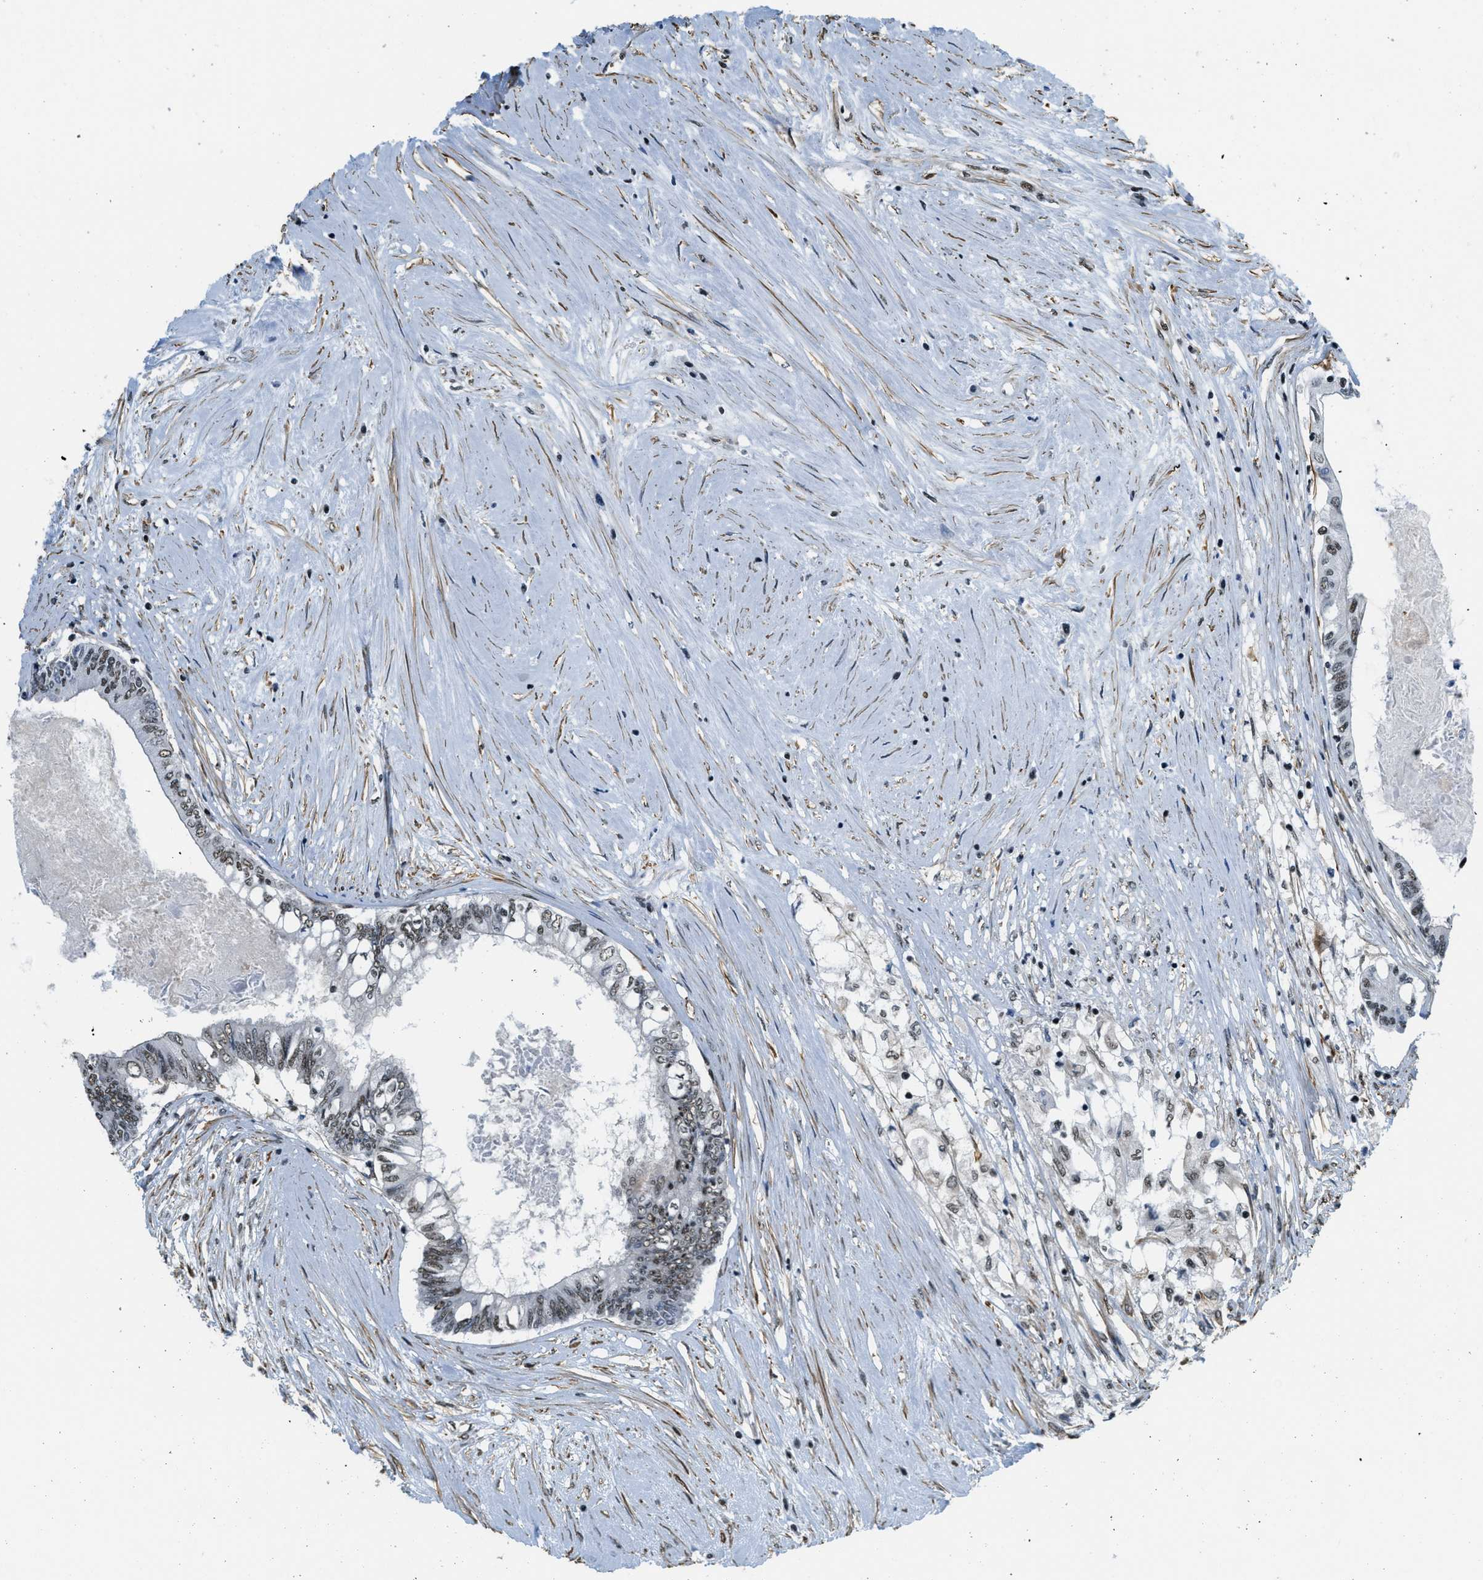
{"staining": {"intensity": "strong", "quantity": ">75%", "location": "nuclear"}, "tissue": "colorectal cancer", "cell_type": "Tumor cells", "image_type": "cancer", "snomed": [{"axis": "morphology", "description": "Adenocarcinoma, NOS"}, {"axis": "topography", "description": "Rectum"}], "caption": "Immunohistochemistry (IHC) (DAB) staining of human colorectal cancer reveals strong nuclear protein staining in approximately >75% of tumor cells.", "gene": "CFAP36", "patient": {"sex": "male", "age": 63}}